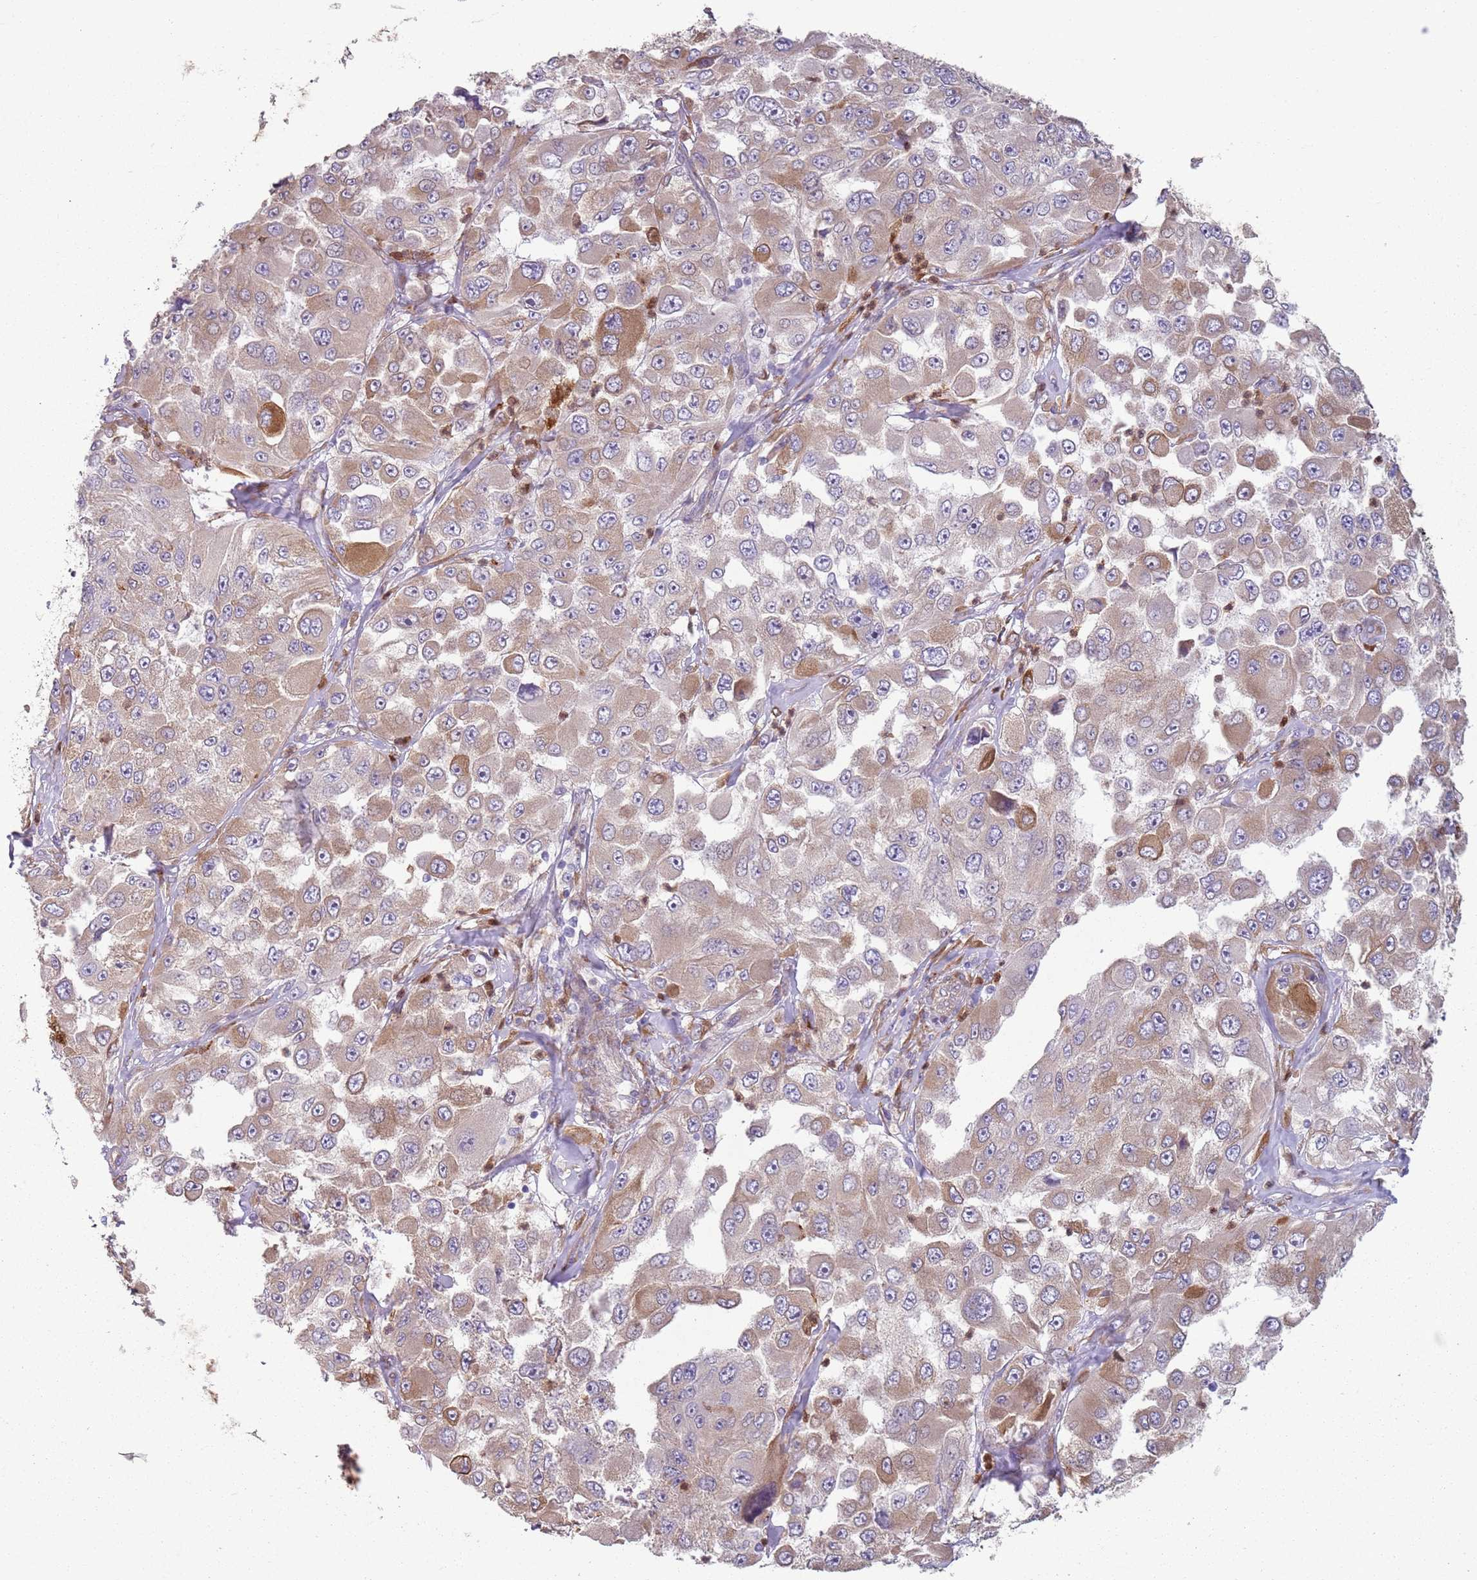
{"staining": {"intensity": "moderate", "quantity": "<25%", "location": "cytoplasmic/membranous"}, "tissue": "melanoma", "cell_type": "Tumor cells", "image_type": "cancer", "snomed": [{"axis": "morphology", "description": "Malignant melanoma, Metastatic site"}, {"axis": "topography", "description": "Lymph node"}], "caption": "Tumor cells show low levels of moderate cytoplasmic/membranous staining in about <25% of cells in human malignant melanoma (metastatic site).", "gene": "PHLPP2", "patient": {"sex": "male", "age": 62}}